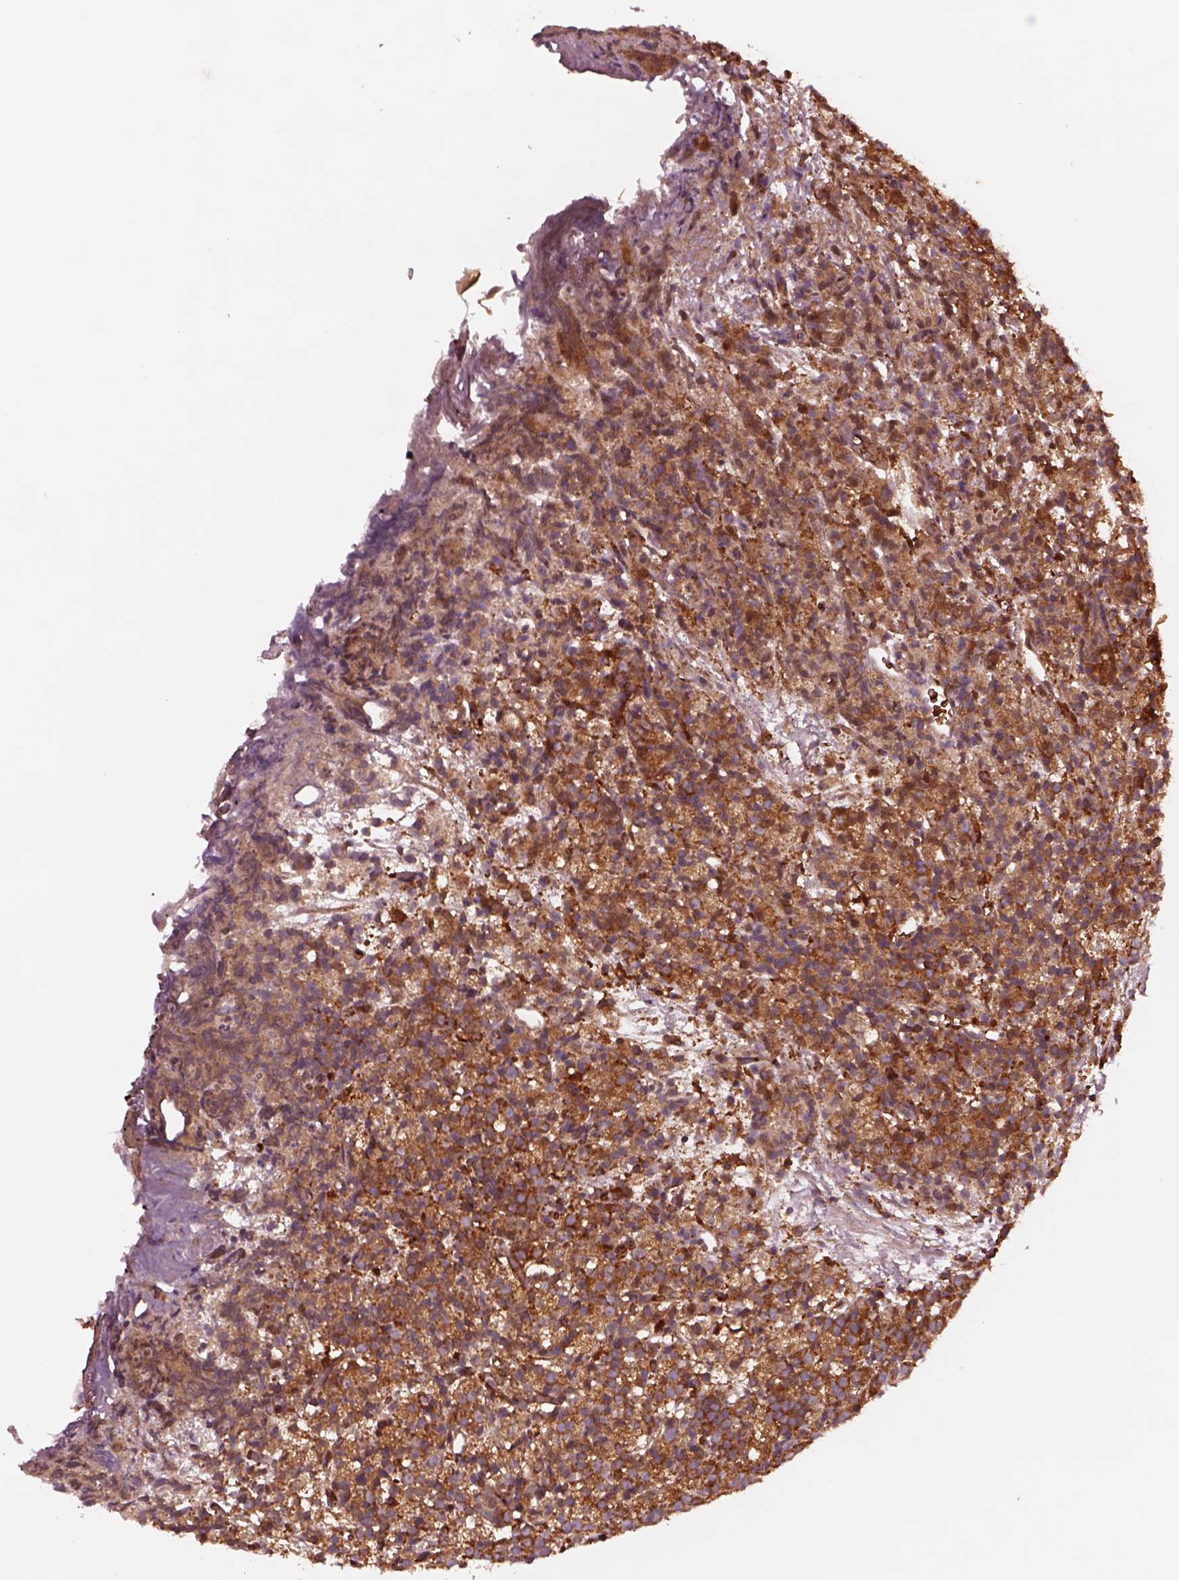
{"staining": {"intensity": "strong", "quantity": ">75%", "location": "cytoplasmic/membranous"}, "tissue": "prostate cancer", "cell_type": "Tumor cells", "image_type": "cancer", "snomed": [{"axis": "morphology", "description": "Adenocarcinoma, High grade"}, {"axis": "topography", "description": "Prostate"}], "caption": "Brown immunohistochemical staining in prostate cancer displays strong cytoplasmic/membranous staining in approximately >75% of tumor cells.", "gene": "WASHC2A", "patient": {"sex": "male", "age": 53}}